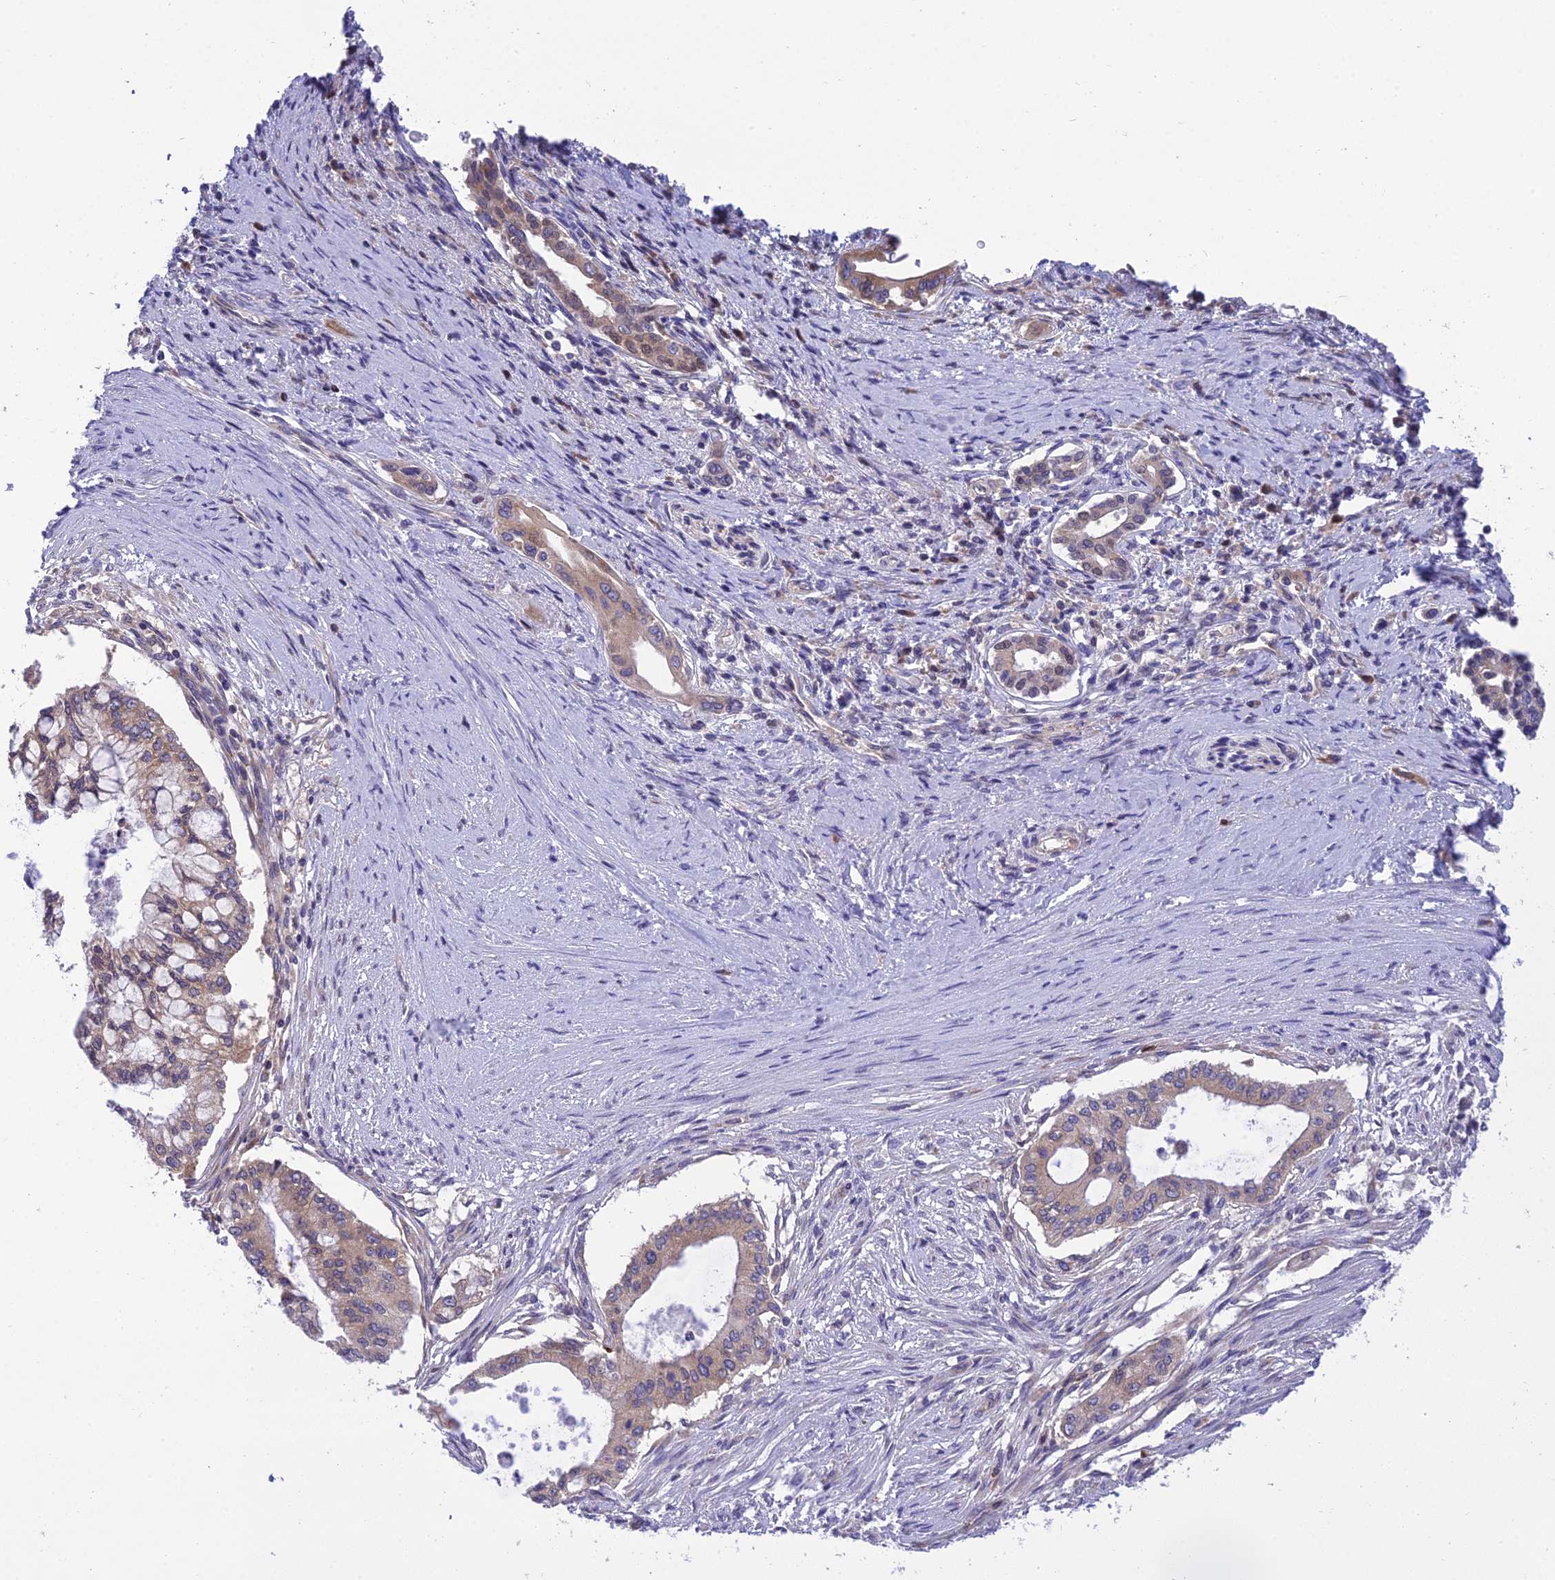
{"staining": {"intensity": "weak", "quantity": "25%-75%", "location": "cytoplasmic/membranous"}, "tissue": "pancreatic cancer", "cell_type": "Tumor cells", "image_type": "cancer", "snomed": [{"axis": "morphology", "description": "Adenocarcinoma, NOS"}, {"axis": "topography", "description": "Pancreas"}], "caption": "This micrograph shows pancreatic cancer (adenocarcinoma) stained with IHC to label a protein in brown. The cytoplasmic/membranous of tumor cells show weak positivity for the protein. Nuclei are counter-stained blue.", "gene": "CLCN7", "patient": {"sex": "male", "age": 46}}